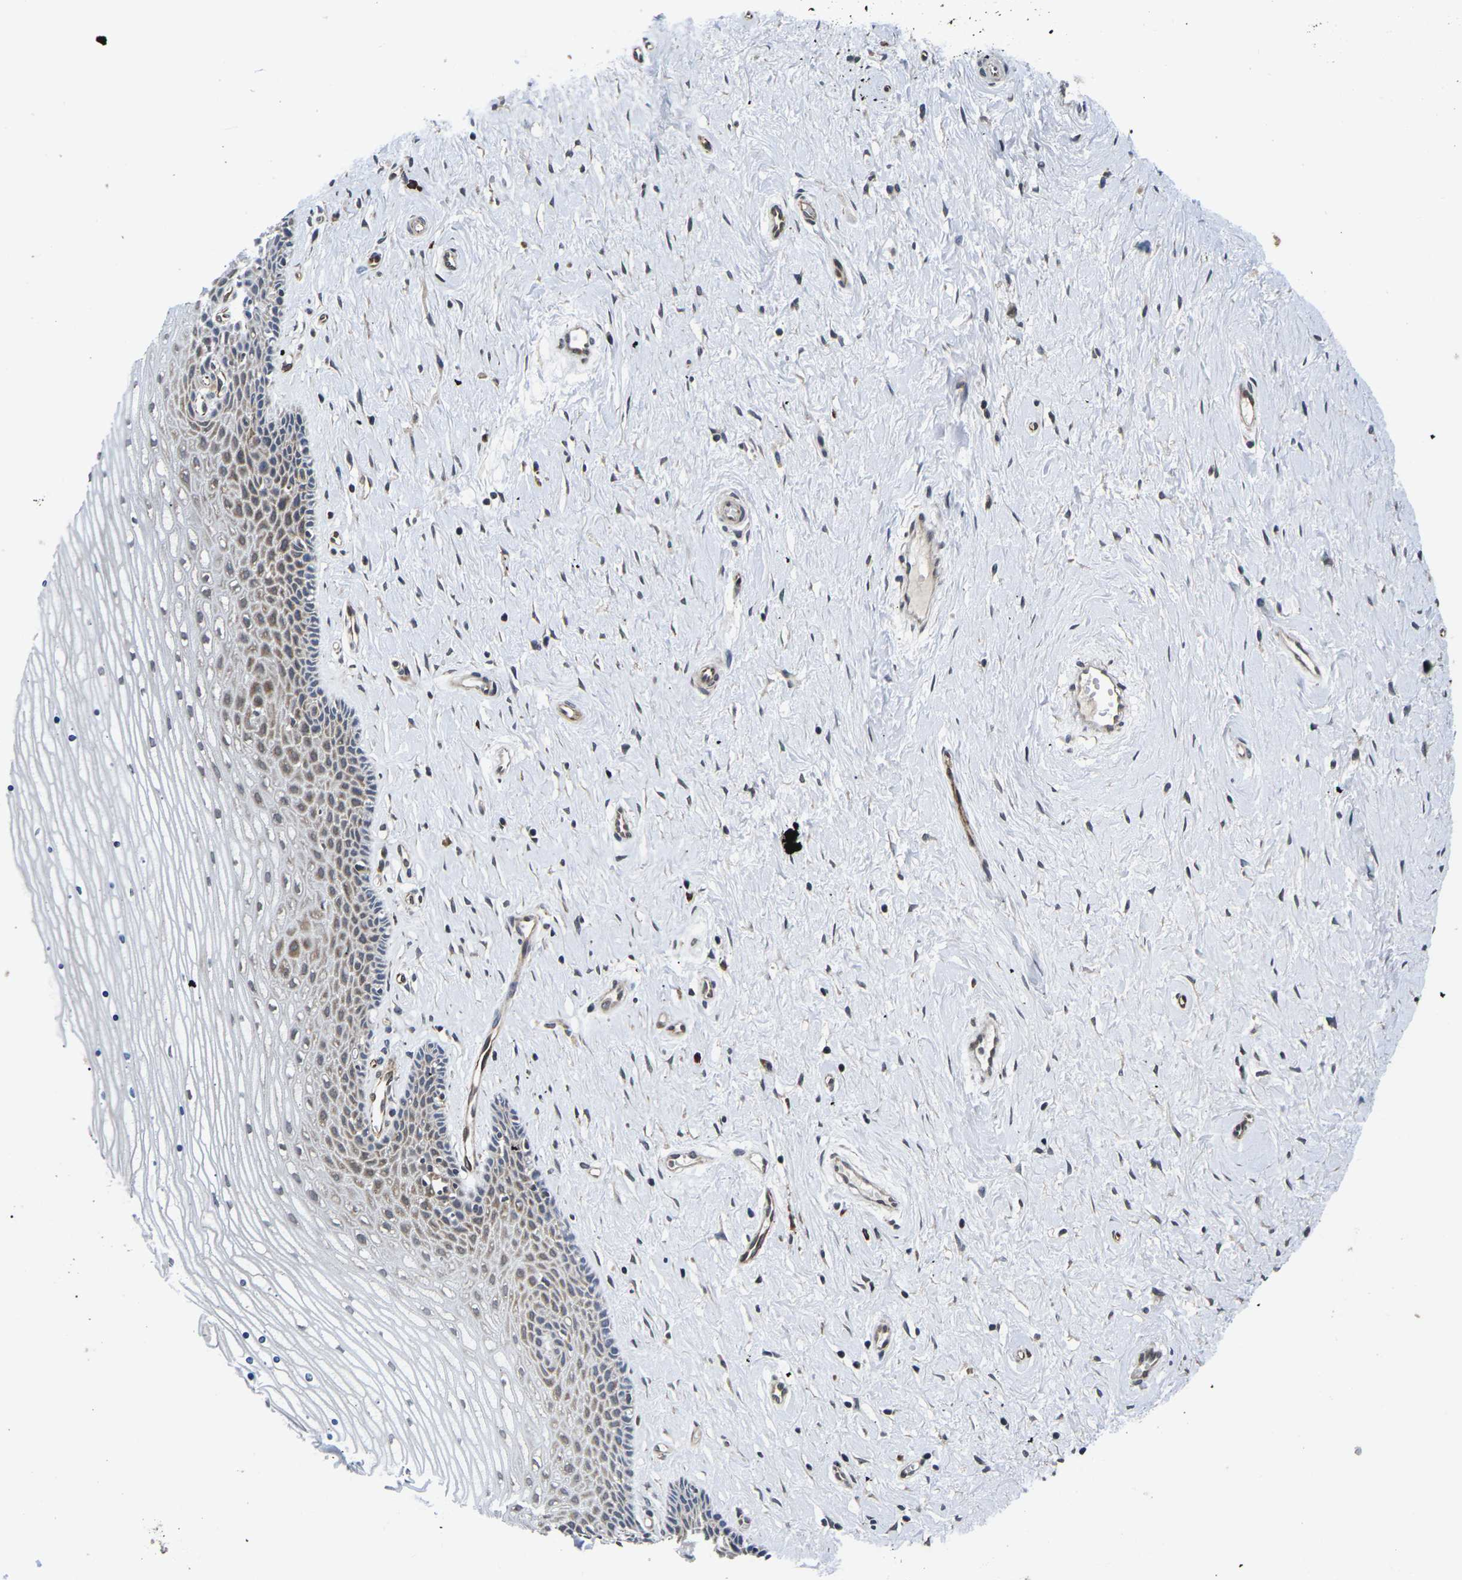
{"staining": {"intensity": "moderate", "quantity": "25%-75%", "location": "cytoplasmic/membranous"}, "tissue": "cervix", "cell_type": "Squamous epithelial cells", "image_type": "normal", "snomed": [{"axis": "morphology", "description": "Normal tissue, NOS"}, {"axis": "topography", "description": "Cervix"}], "caption": "Immunohistochemistry (IHC) histopathology image of benign cervix: cervix stained using immunohistochemistry (IHC) demonstrates medium levels of moderate protein expression localized specifically in the cytoplasmic/membranous of squamous epithelial cells, appearing as a cytoplasmic/membranous brown color.", "gene": "CCNE1", "patient": {"sex": "female", "age": 39}}